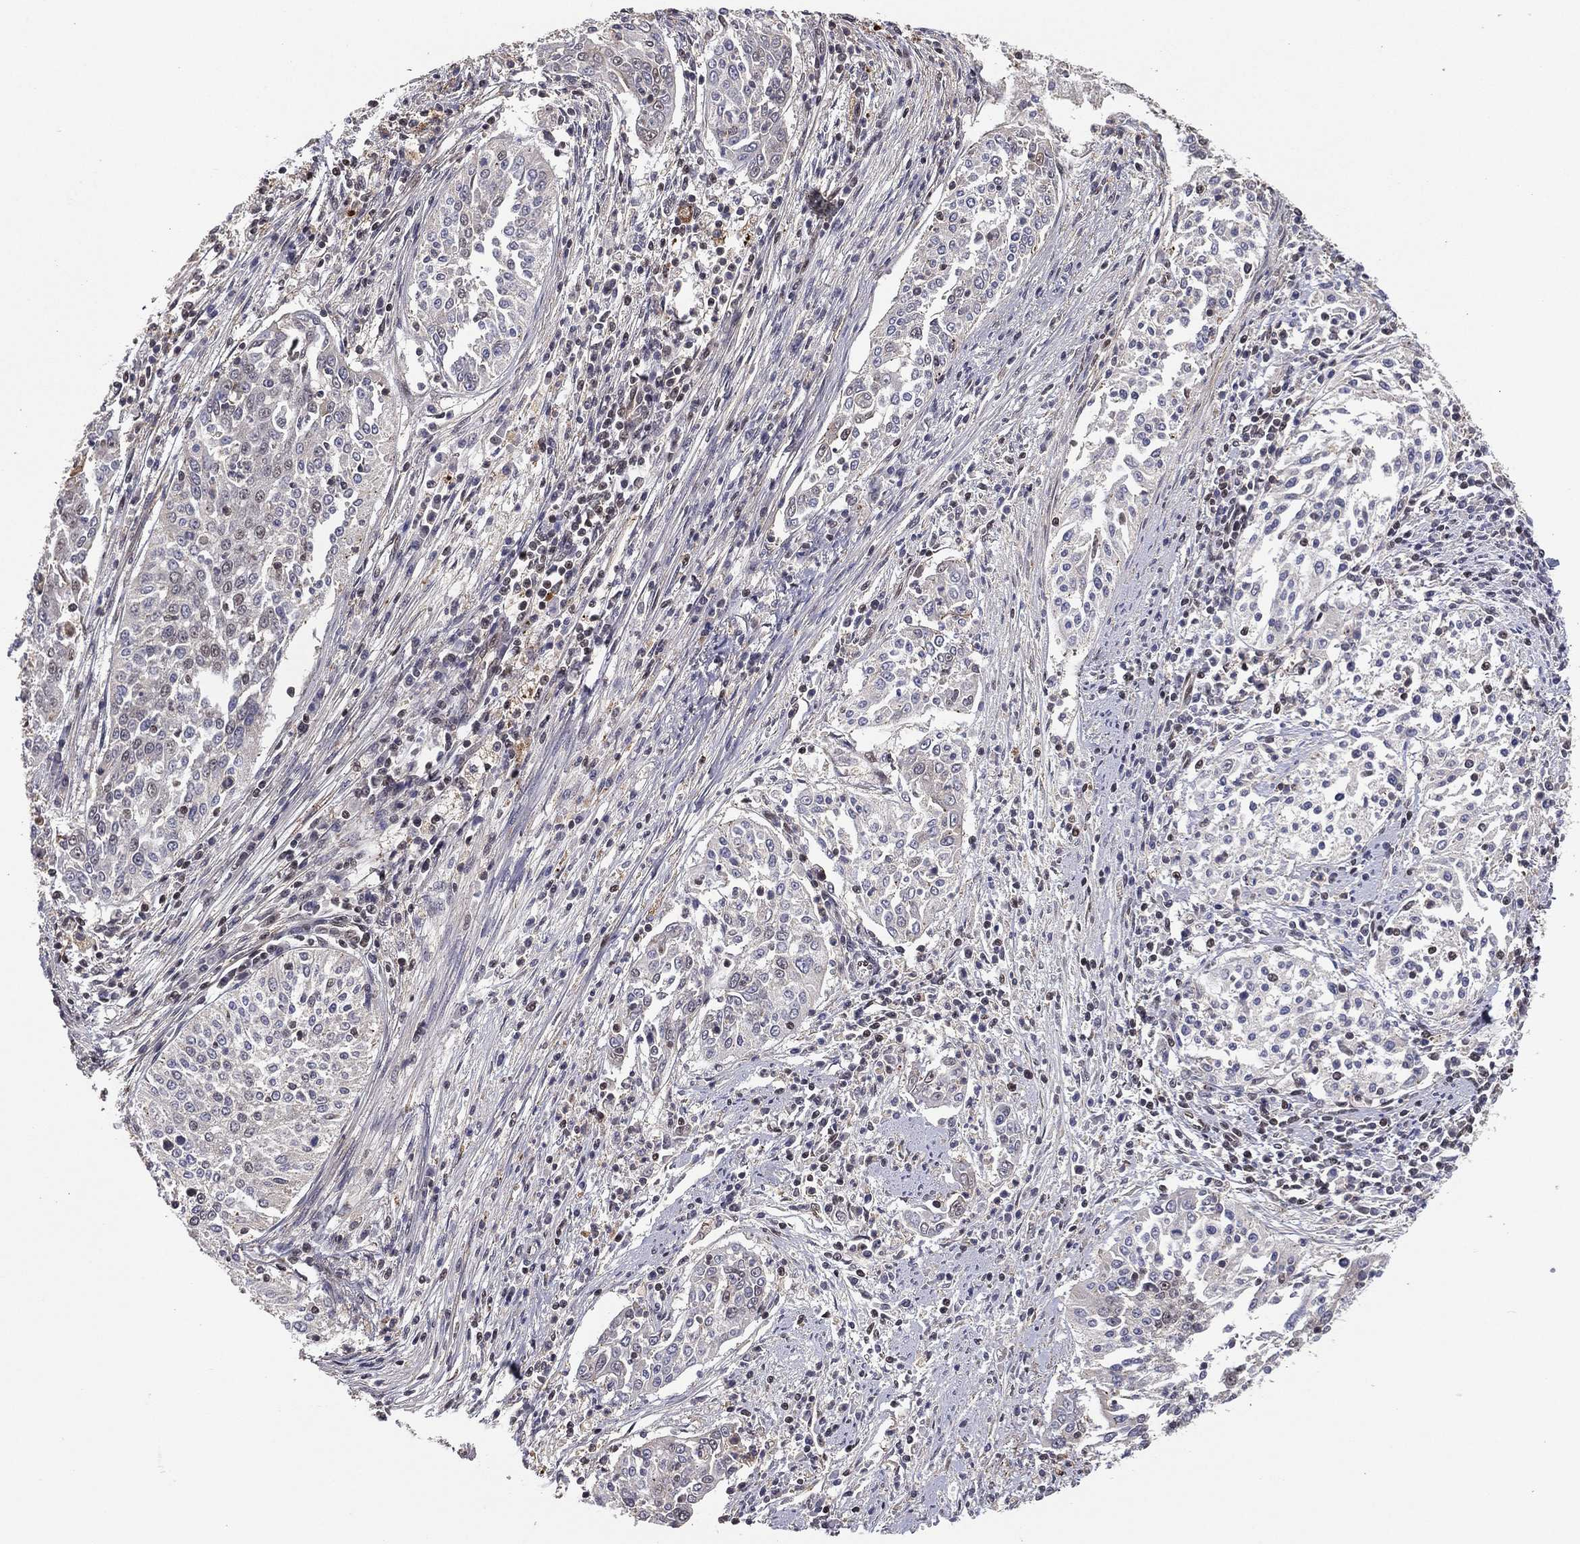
{"staining": {"intensity": "negative", "quantity": "none", "location": "none"}, "tissue": "cervical cancer", "cell_type": "Tumor cells", "image_type": "cancer", "snomed": [{"axis": "morphology", "description": "Squamous cell carcinoma, NOS"}, {"axis": "topography", "description": "Cervix"}], "caption": "Human cervical cancer stained for a protein using immunohistochemistry reveals no staining in tumor cells.", "gene": "GPALPP1", "patient": {"sex": "female", "age": 41}}